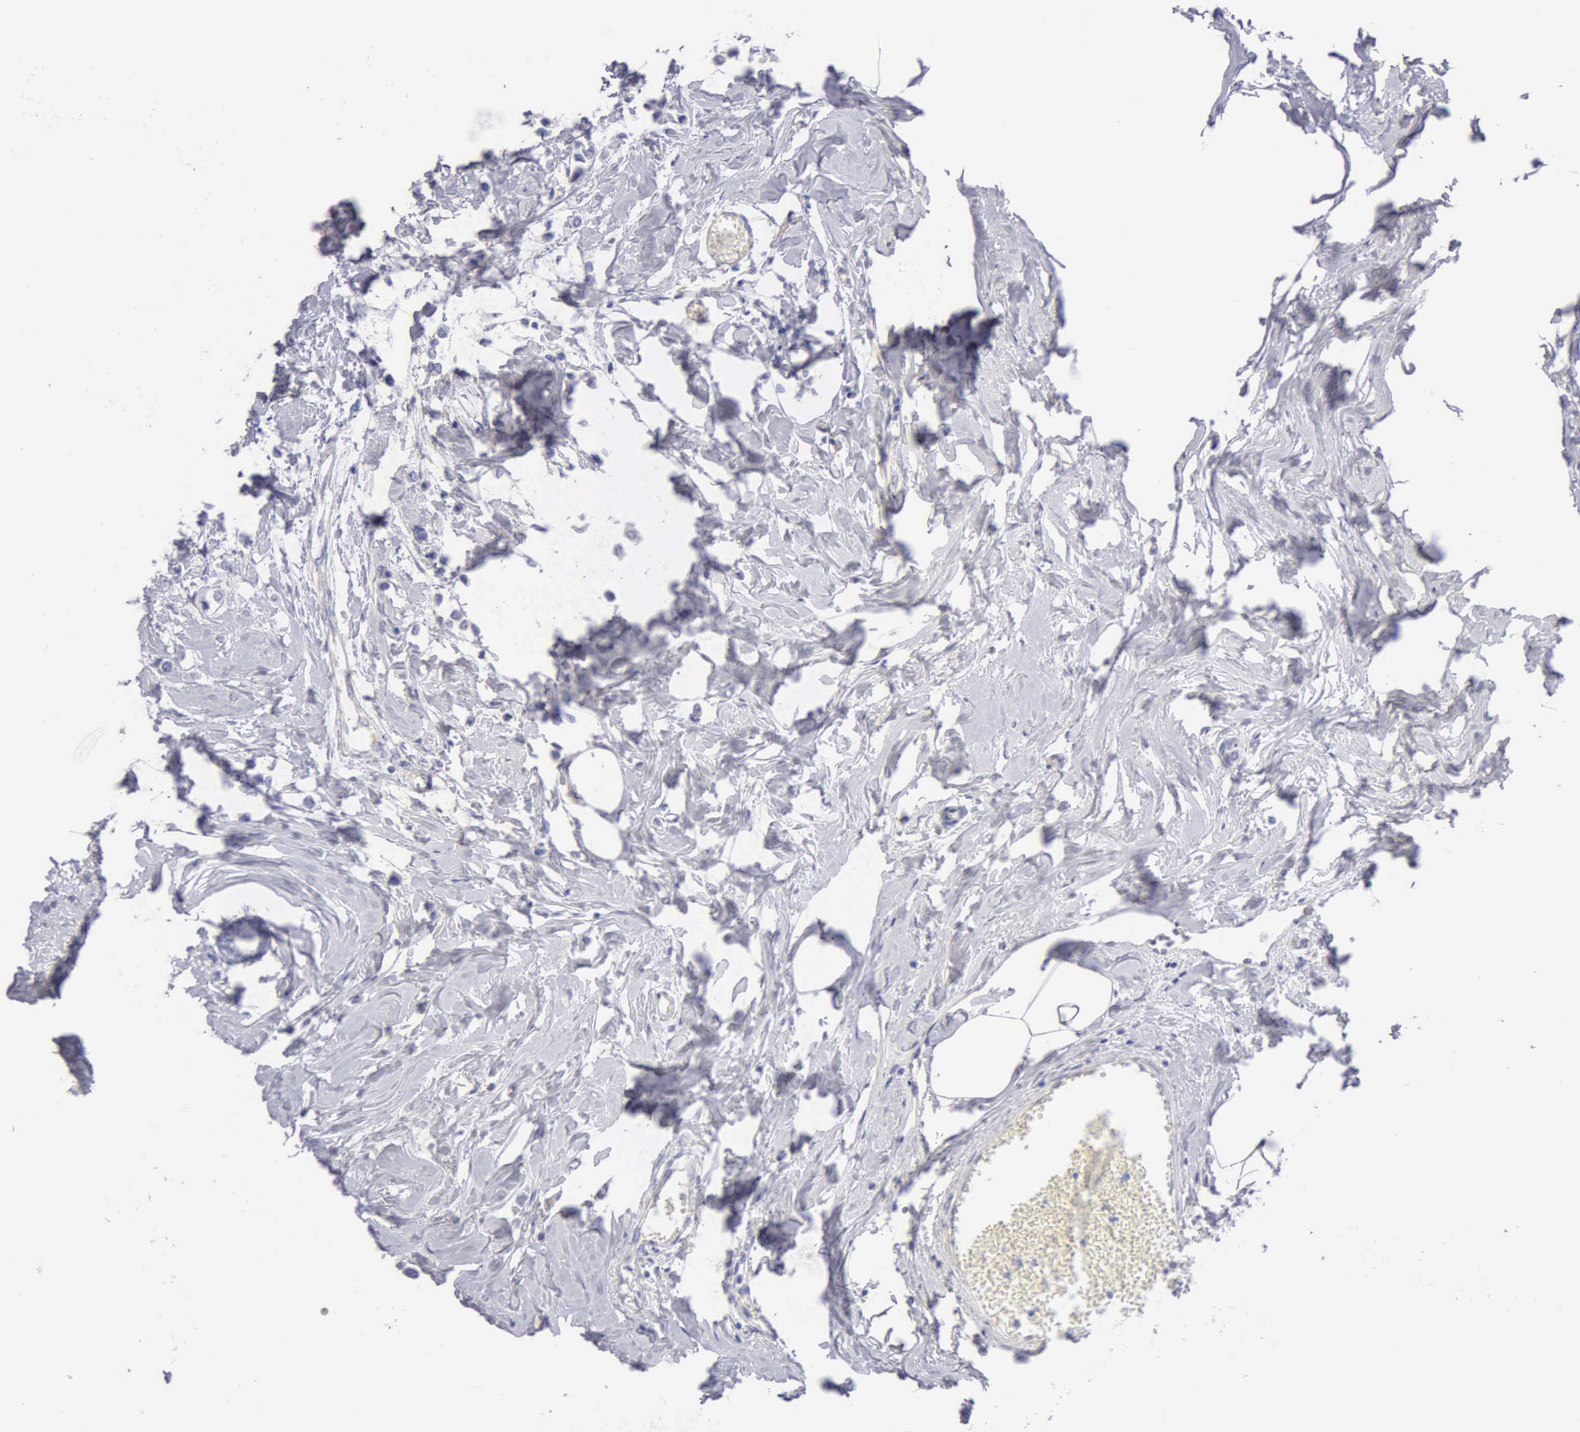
{"staining": {"intensity": "negative", "quantity": "none", "location": "none"}, "tissue": "breast cancer", "cell_type": "Tumor cells", "image_type": "cancer", "snomed": [{"axis": "morphology", "description": "Lobular carcinoma"}, {"axis": "topography", "description": "Breast"}], "caption": "An immunohistochemistry (IHC) image of lobular carcinoma (breast) is shown. There is no staining in tumor cells of lobular carcinoma (breast). The staining is performed using DAB (3,3'-diaminobenzidine) brown chromogen with nuclei counter-stained in using hematoxylin.", "gene": "APP", "patient": {"sex": "female", "age": 51}}